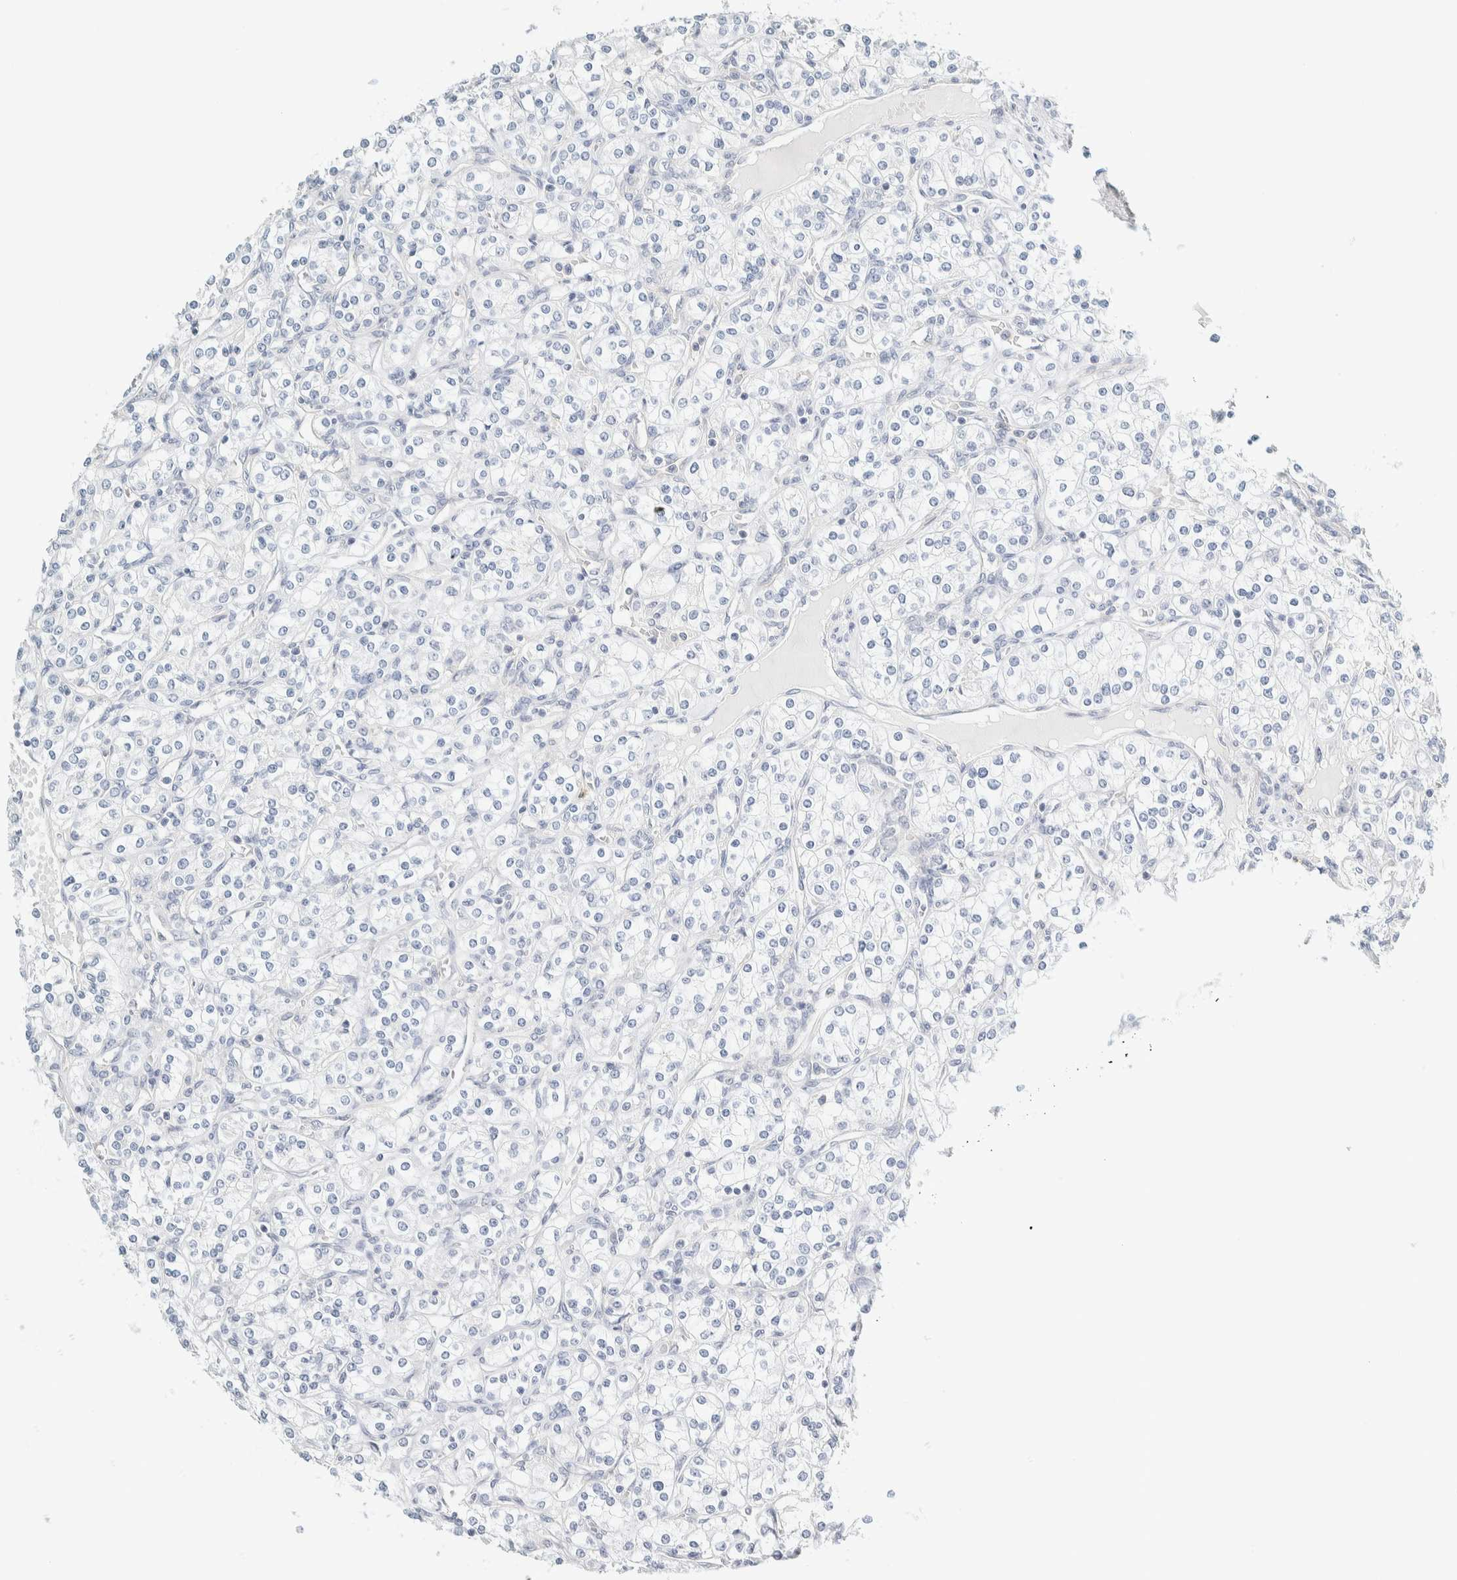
{"staining": {"intensity": "negative", "quantity": "none", "location": "none"}, "tissue": "renal cancer", "cell_type": "Tumor cells", "image_type": "cancer", "snomed": [{"axis": "morphology", "description": "Adenocarcinoma, NOS"}, {"axis": "topography", "description": "Kidney"}], "caption": "A high-resolution image shows immunohistochemistry (IHC) staining of adenocarcinoma (renal), which demonstrates no significant staining in tumor cells. The staining is performed using DAB brown chromogen with nuclei counter-stained in using hematoxylin.", "gene": "NDE1", "patient": {"sex": "male", "age": 77}}